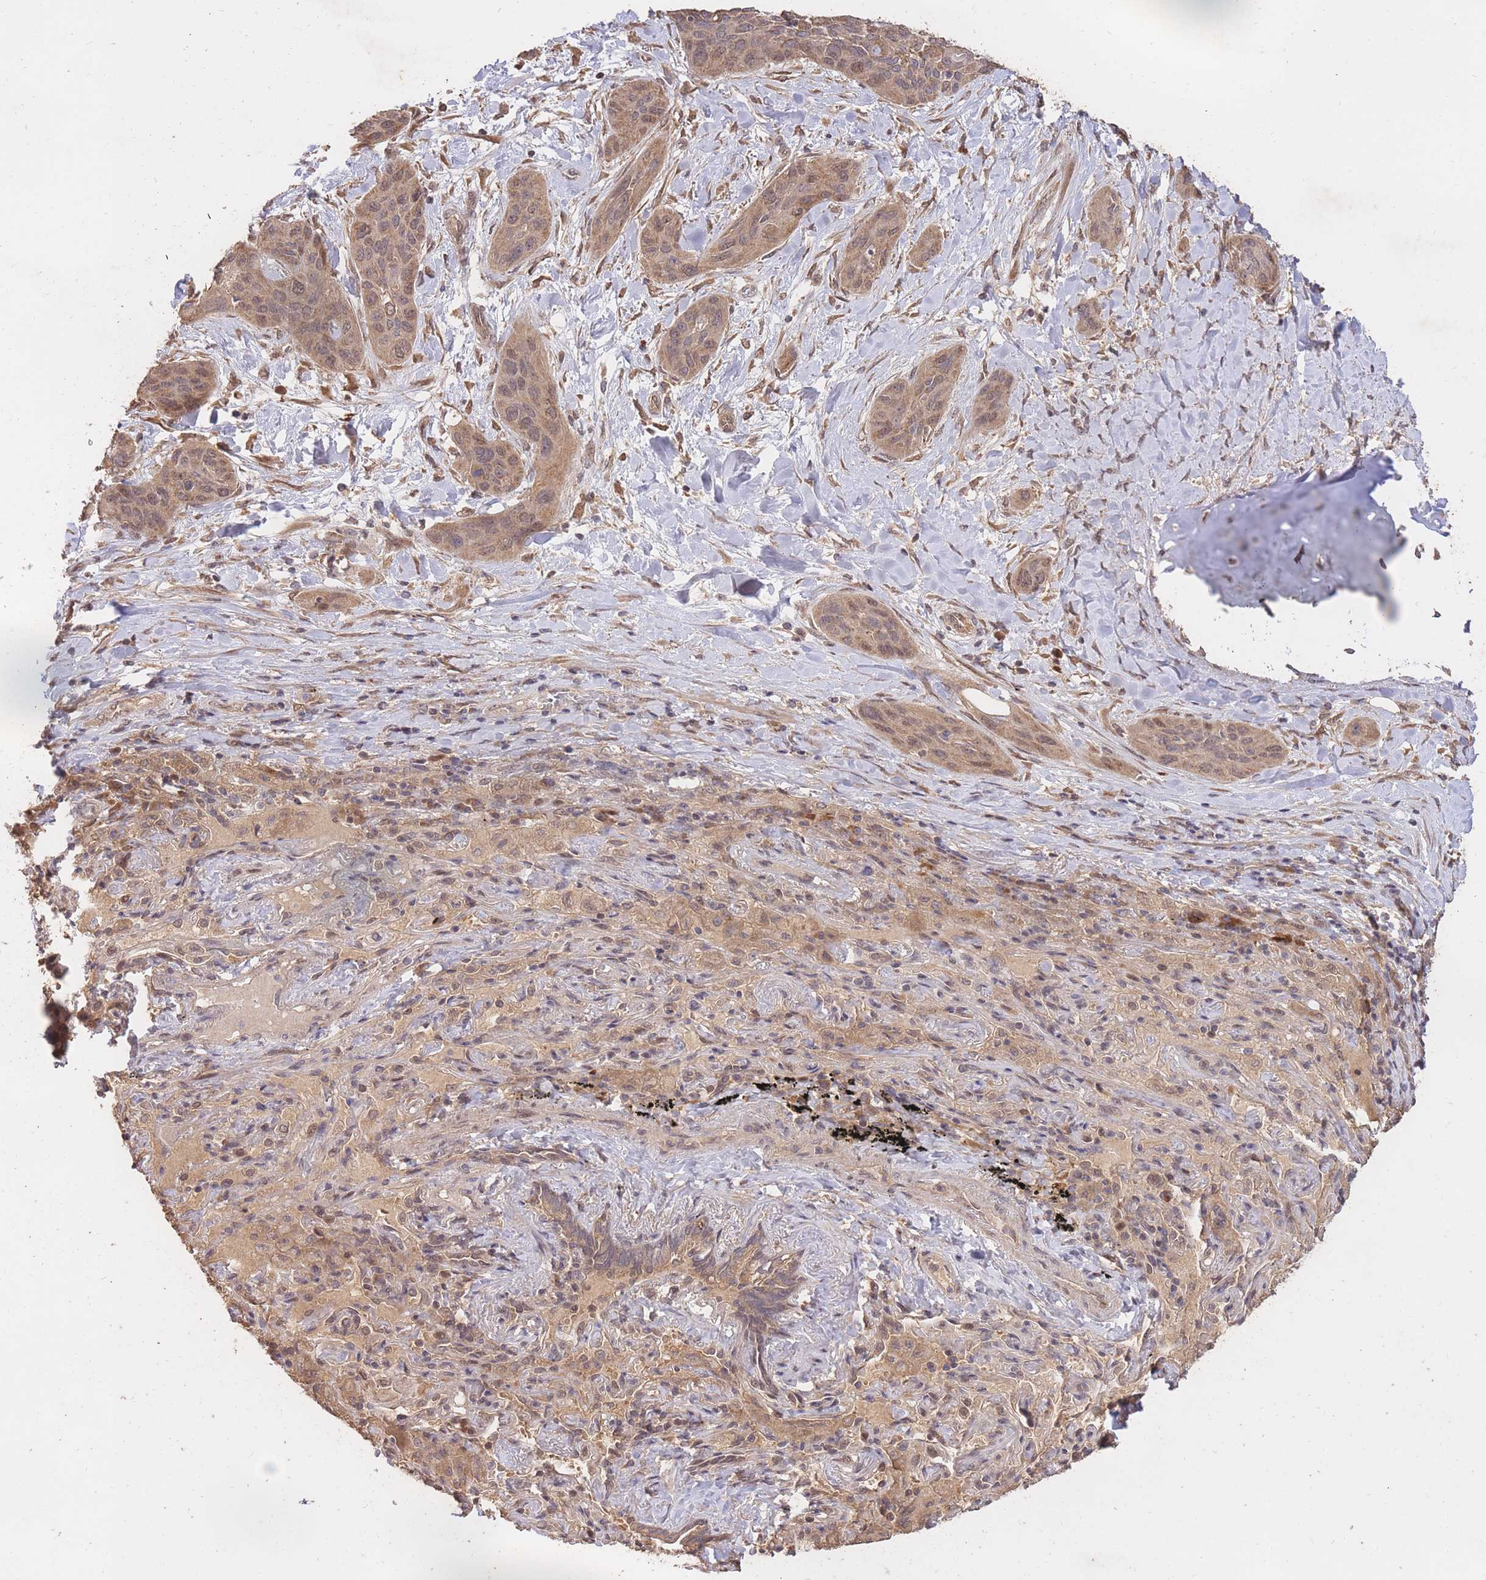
{"staining": {"intensity": "moderate", "quantity": ">75%", "location": "cytoplasmic/membranous"}, "tissue": "lung cancer", "cell_type": "Tumor cells", "image_type": "cancer", "snomed": [{"axis": "morphology", "description": "Squamous cell carcinoma, NOS"}, {"axis": "topography", "description": "Lung"}], "caption": "DAB (3,3'-diaminobenzidine) immunohistochemical staining of lung cancer (squamous cell carcinoma) exhibits moderate cytoplasmic/membranous protein staining in about >75% of tumor cells.", "gene": "RGS14", "patient": {"sex": "female", "age": 70}}